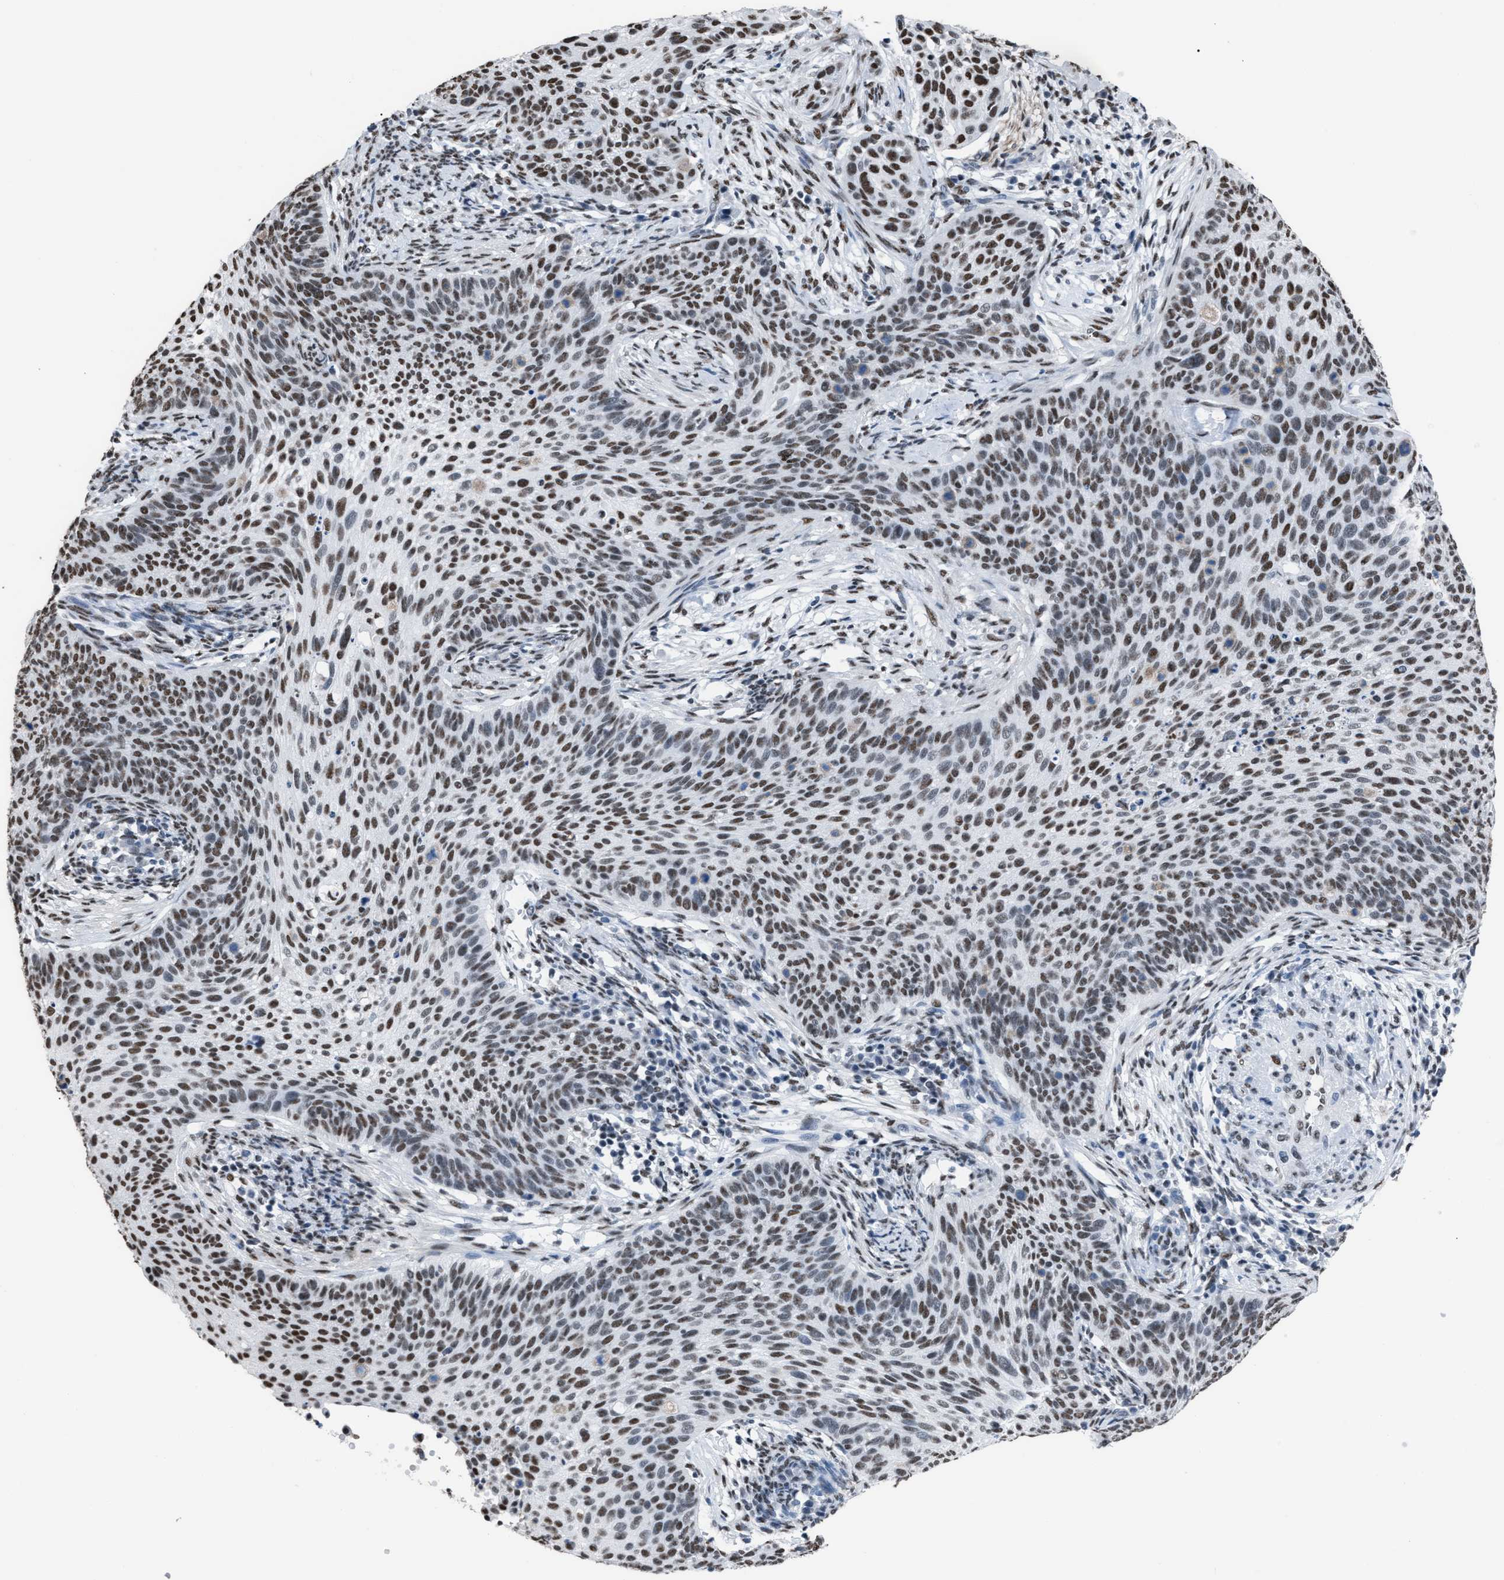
{"staining": {"intensity": "moderate", "quantity": ">75%", "location": "nuclear"}, "tissue": "cervical cancer", "cell_type": "Tumor cells", "image_type": "cancer", "snomed": [{"axis": "morphology", "description": "Squamous cell carcinoma, NOS"}, {"axis": "topography", "description": "Cervix"}], "caption": "Immunohistochemistry (IHC) of cervical squamous cell carcinoma exhibits medium levels of moderate nuclear expression in approximately >75% of tumor cells.", "gene": "CCAR2", "patient": {"sex": "female", "age": 70}}